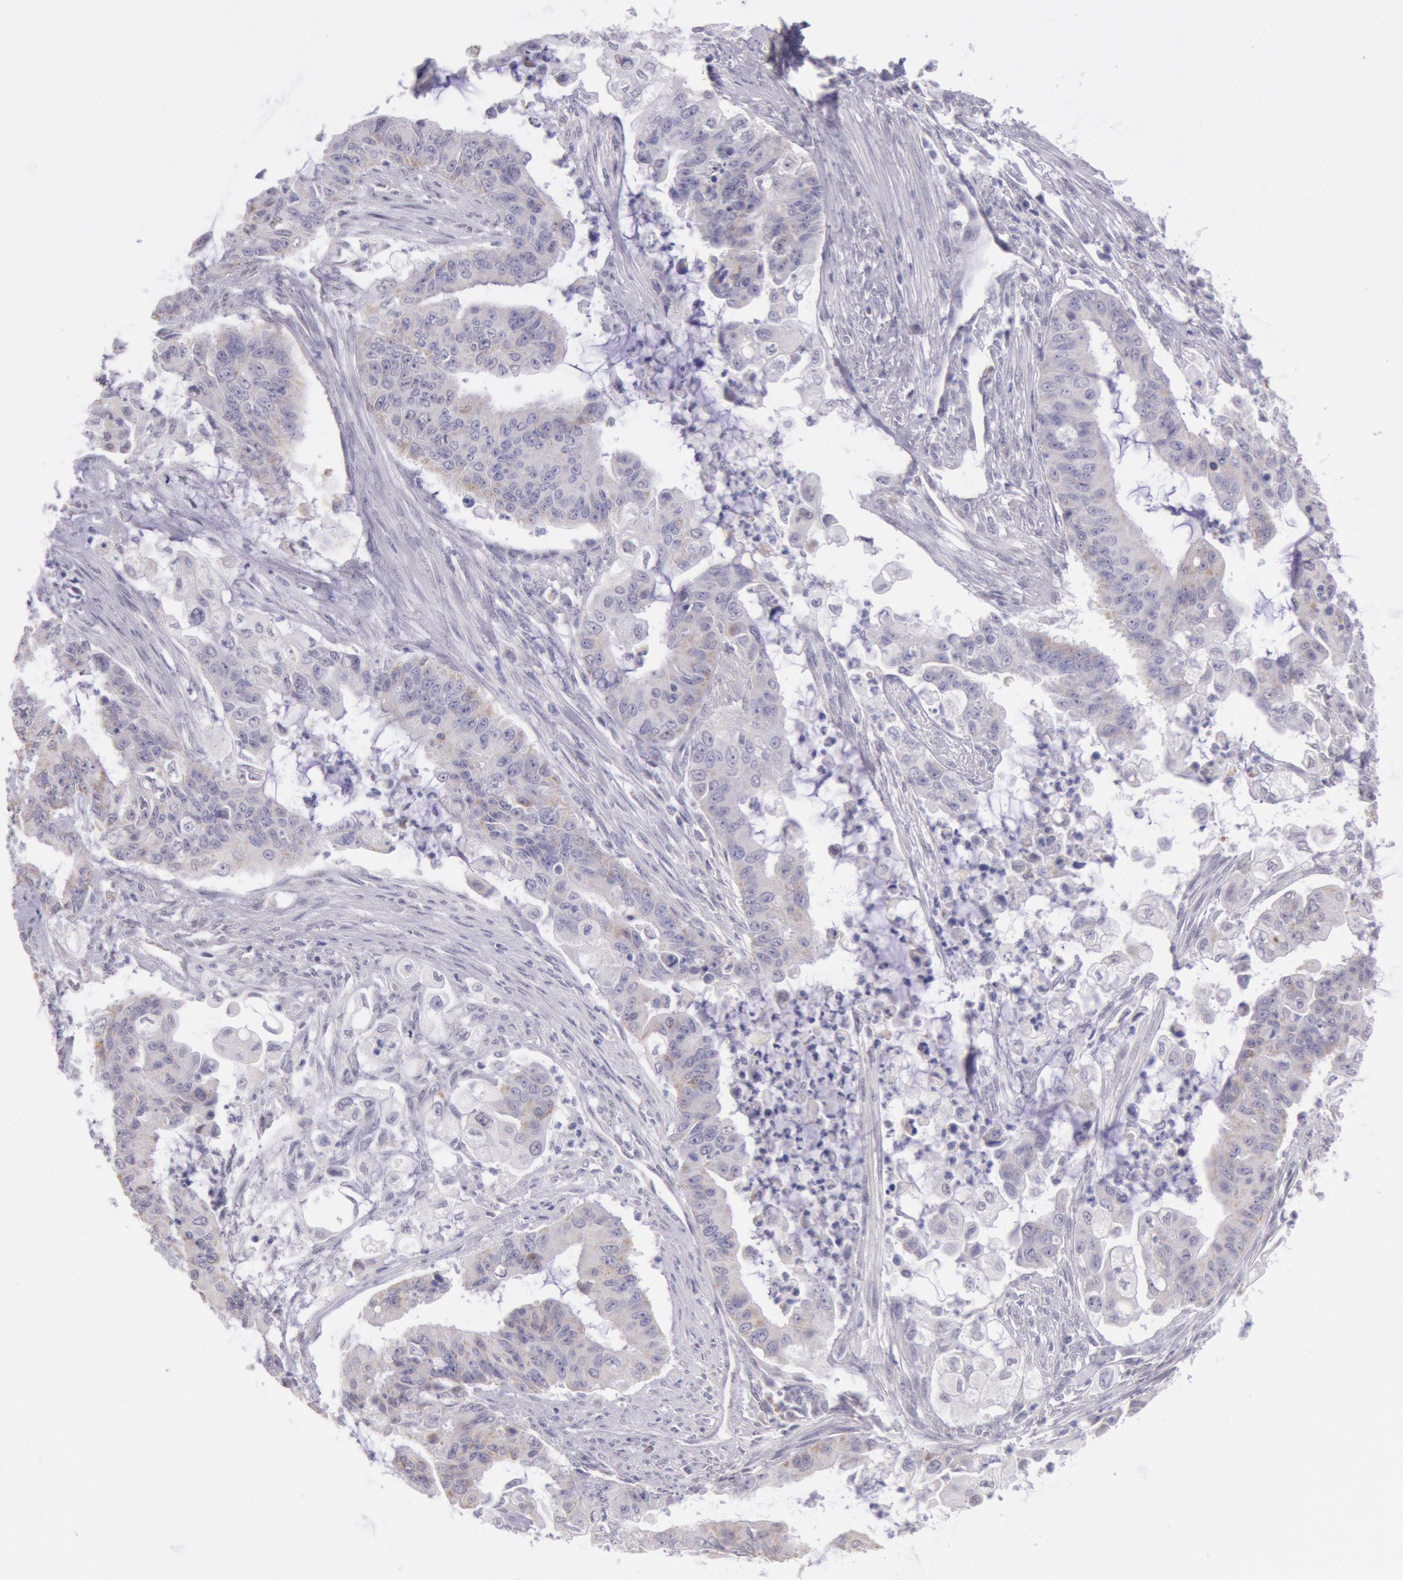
{"staining": {"intensity": "weak", "quantity": "25%-75%", "location": "cytoplasmic/membranous"}, "tissue": "endometrial cancer", "cell_type": "Tumor cells", "image_type": "cancer", "snomed": [{"axis": "morphology", "description": "Adenocarcinoma, NOS"}, {"axis": "topography", "description": "Endometrium"}], "caption": "Brown immunohistochemical staining in endometrial cancer (adenocarcinoma) exhibits weak cytoplasmic/membranous staining in about 25%-75% of tumor cells. (DAB IHC with brightfield microscopy, high magnification).", "gene": "FRMD6", "patient": {"sex": "female", "age": 75}}